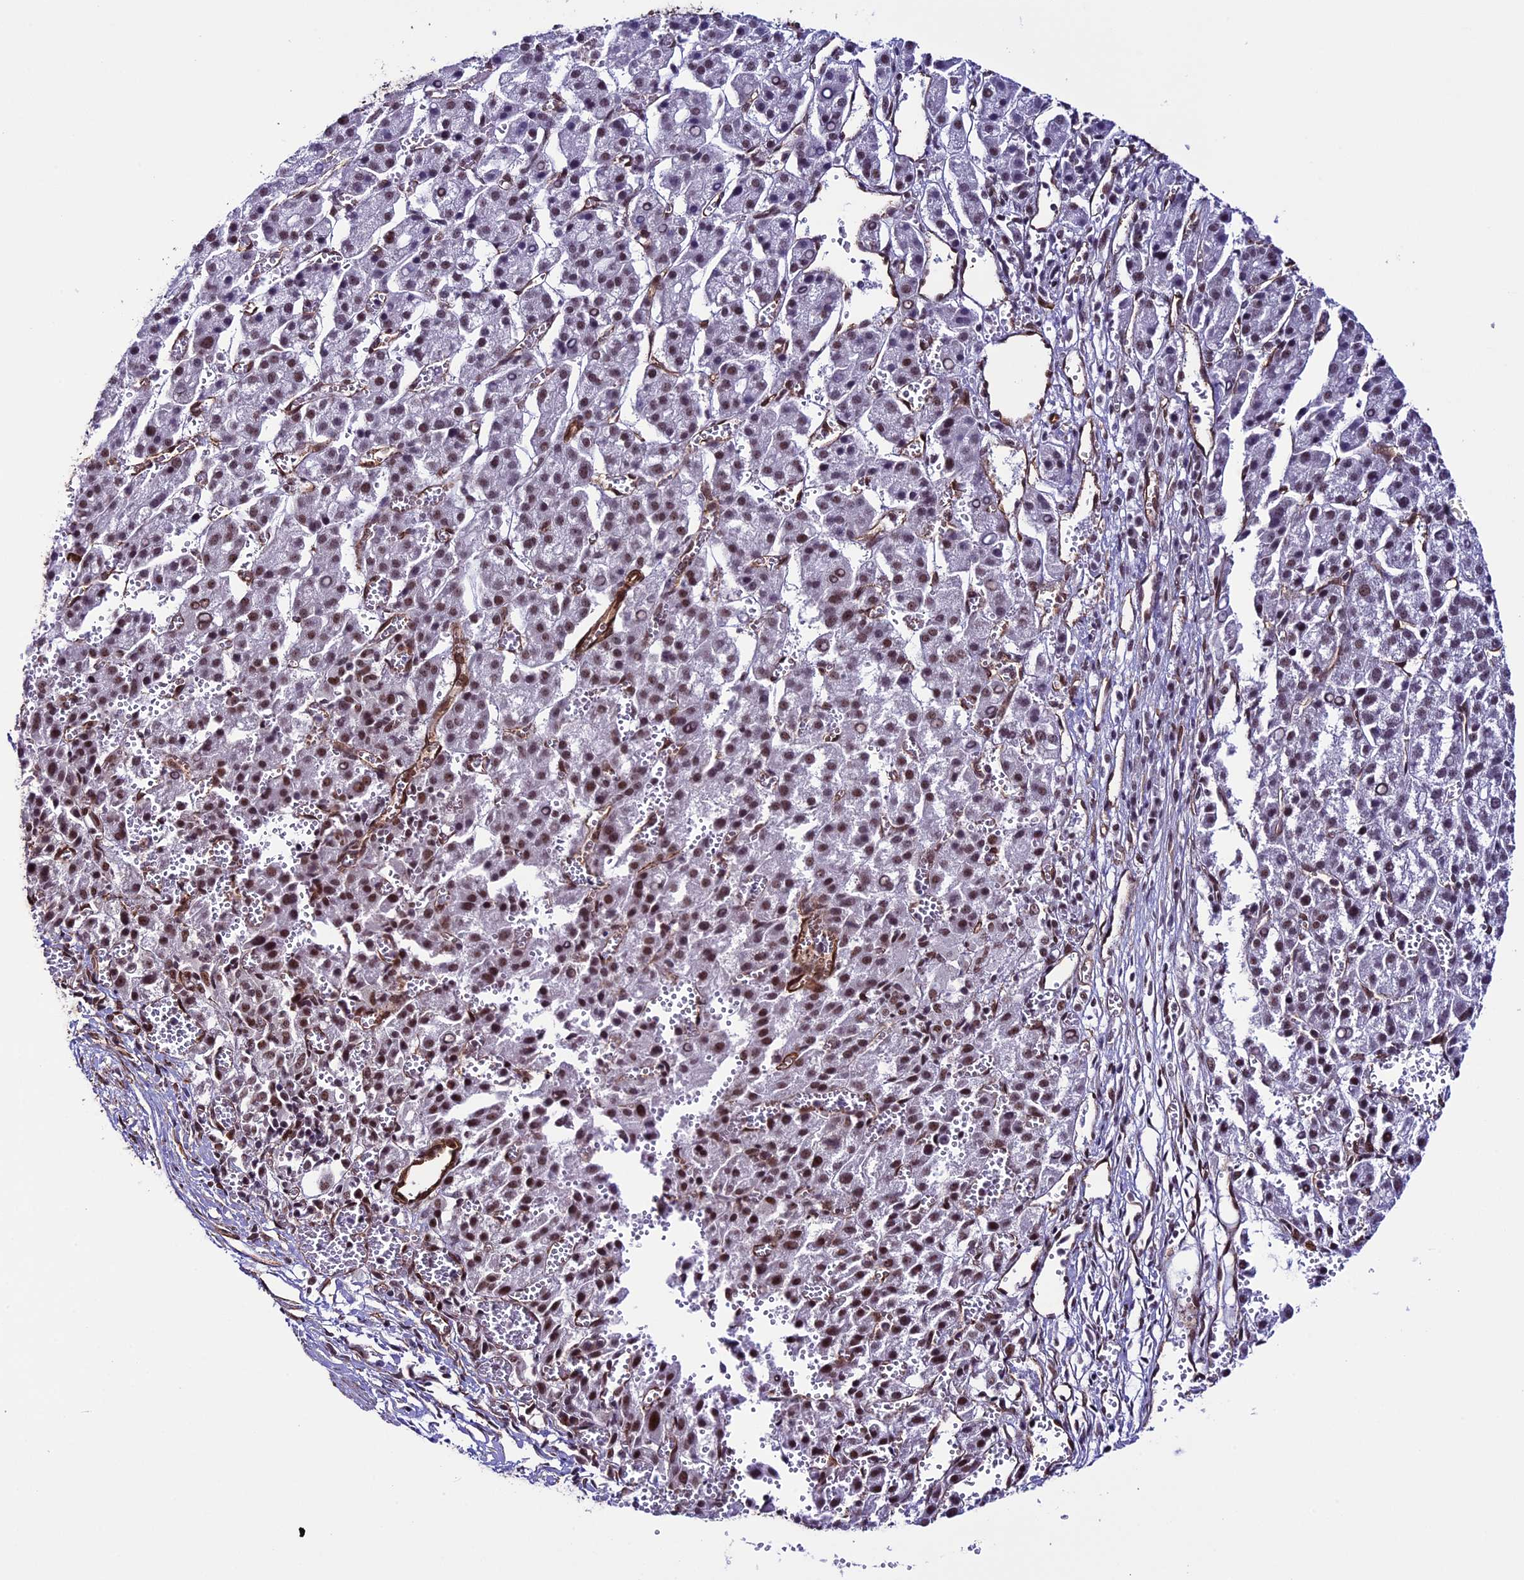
{"staining": {"intensity": "moderate", "quantity": "25%-75%", "location": "nuclear"}, "tissue": "liver cancer", "cell_type": "Tumor cells", "image_type": "cancer", "snomed": [{"axis": "morphology", "description": "Carcinoma, Hepatocellular, NOS"}, {"axis": "topography", "description": "Liver"}], "caption": "Liver cancer was stained to show a protein in brown. There is medium levels of moderate nuclear expression in approximately 25%-75% of tumor cells.", "gene": "MPHOSPH8", "patient": {"sex": "female", "age": 58}}